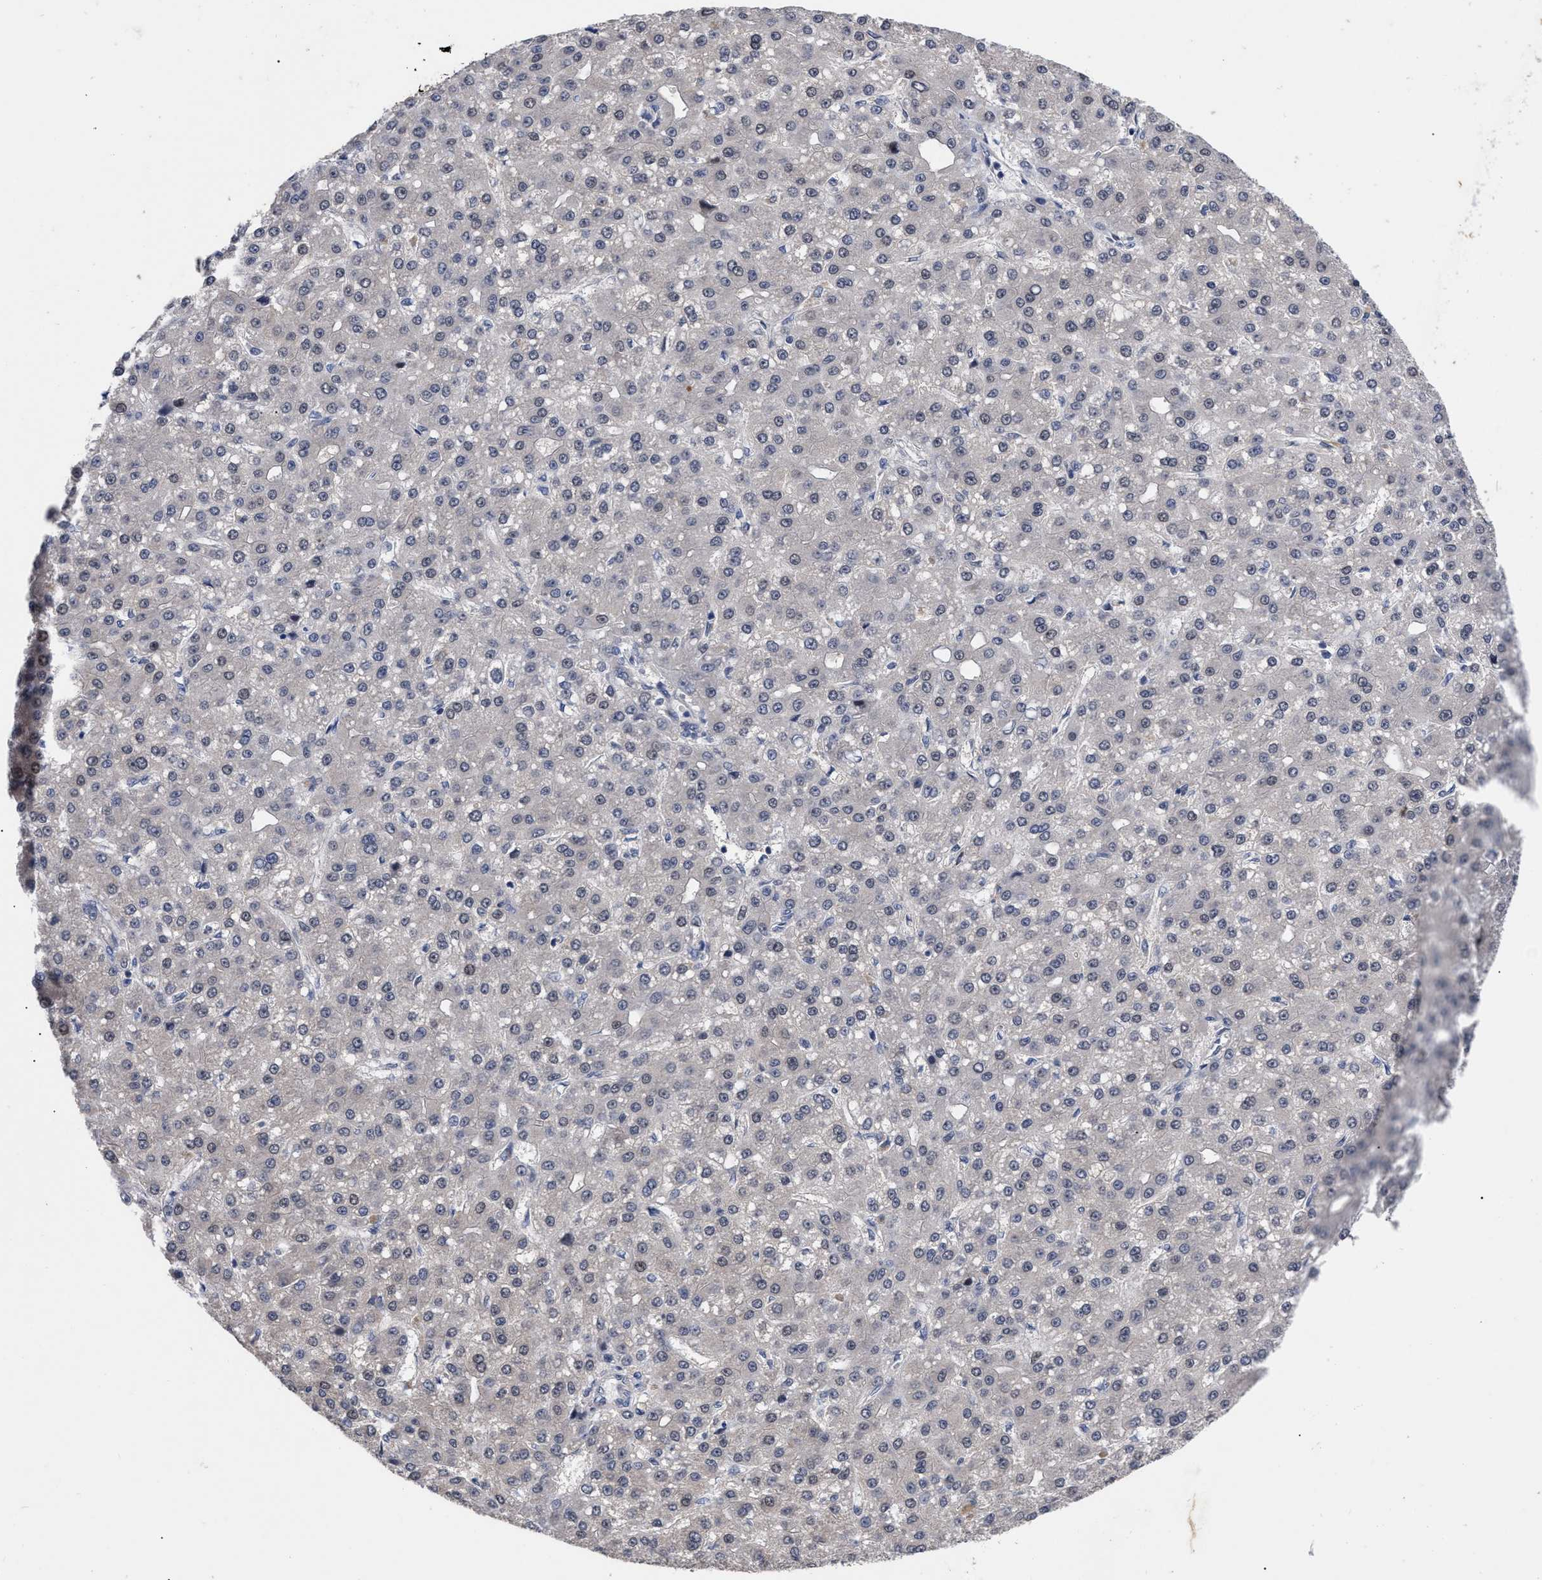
{"staining": {"intensity": "negative", "quantity": "none", "location": "none"}, "tissue": "liver cancer", "cell_type": "Tumor cells", "image_type": "cancer", "snomed": [{"axis": "morphology", "description": "Carcinoma, Hepatocellular, NOS"}, {"axis": "topography", "description": "Liver"}], "caption": "The image reveals no staining of tumor cells in liver hepatocellular carcinoma.", "gene": "CCN5", "patient": {"sex": "male", "age": 67}}